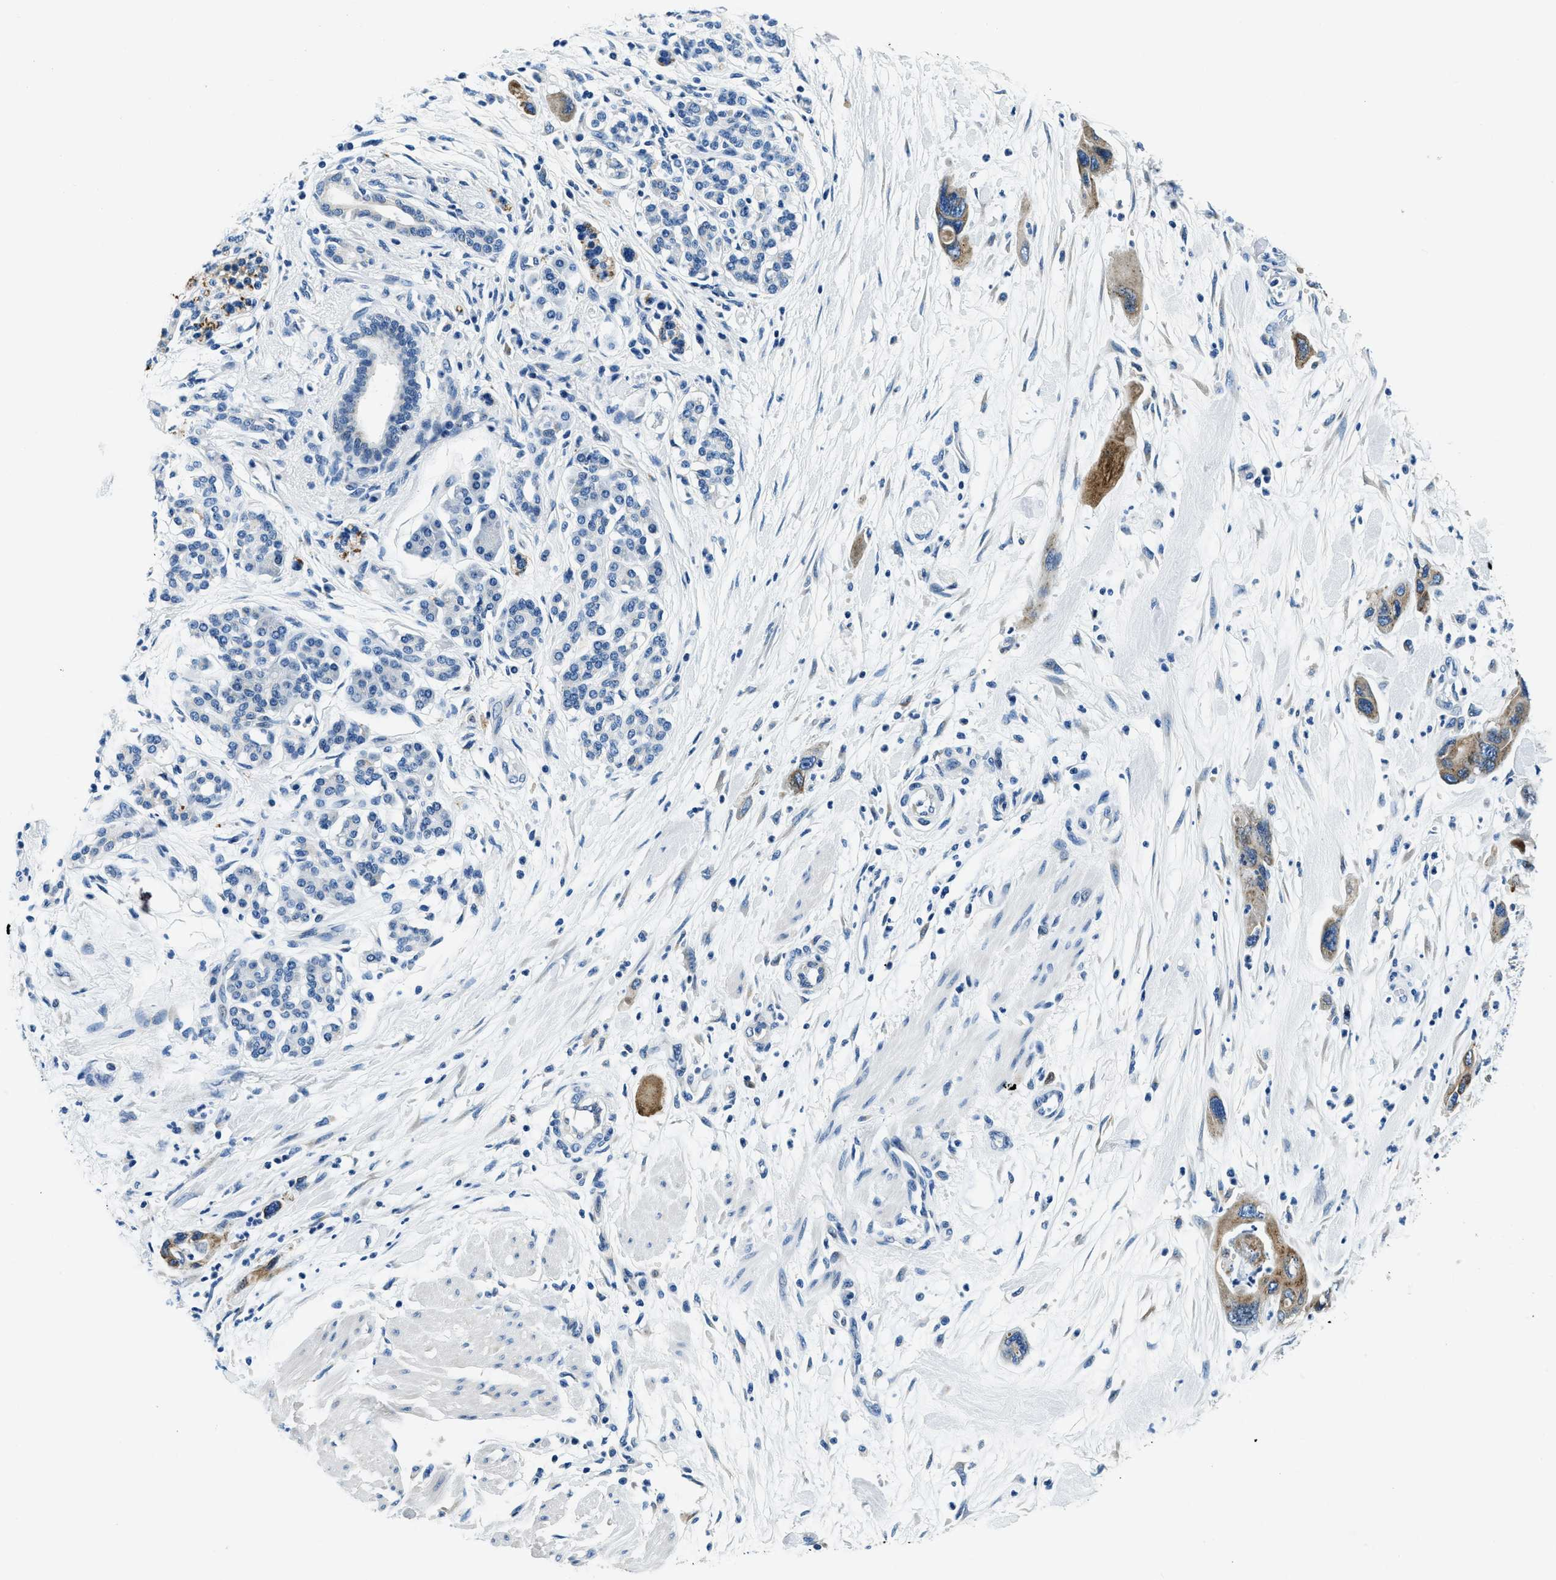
{"staining": {"intensity": "moderate", "quantity": ">75%", "location": "cytoplasmic/membranous"}, "tissue": "pancreatic cancer", "cell_type": "Tumor cells", "image_type": "cancer", "snomed": [{"axis": "morphology", "description": "Normal tissue, NOS"}, {"axis": "morphology", "description": "Adenocarcinoma, NOS"}, {"axis": "topography", "description": "Pancreas"}], "caption": "Moderate cytoplasmic/membranous staining for a protein is present in about >75% of tumor cells of pancreatic cancer using immunohistochemistry (IHC).", "gene": "UBAC2", "patient": {"sex": "female", "age": 71}}